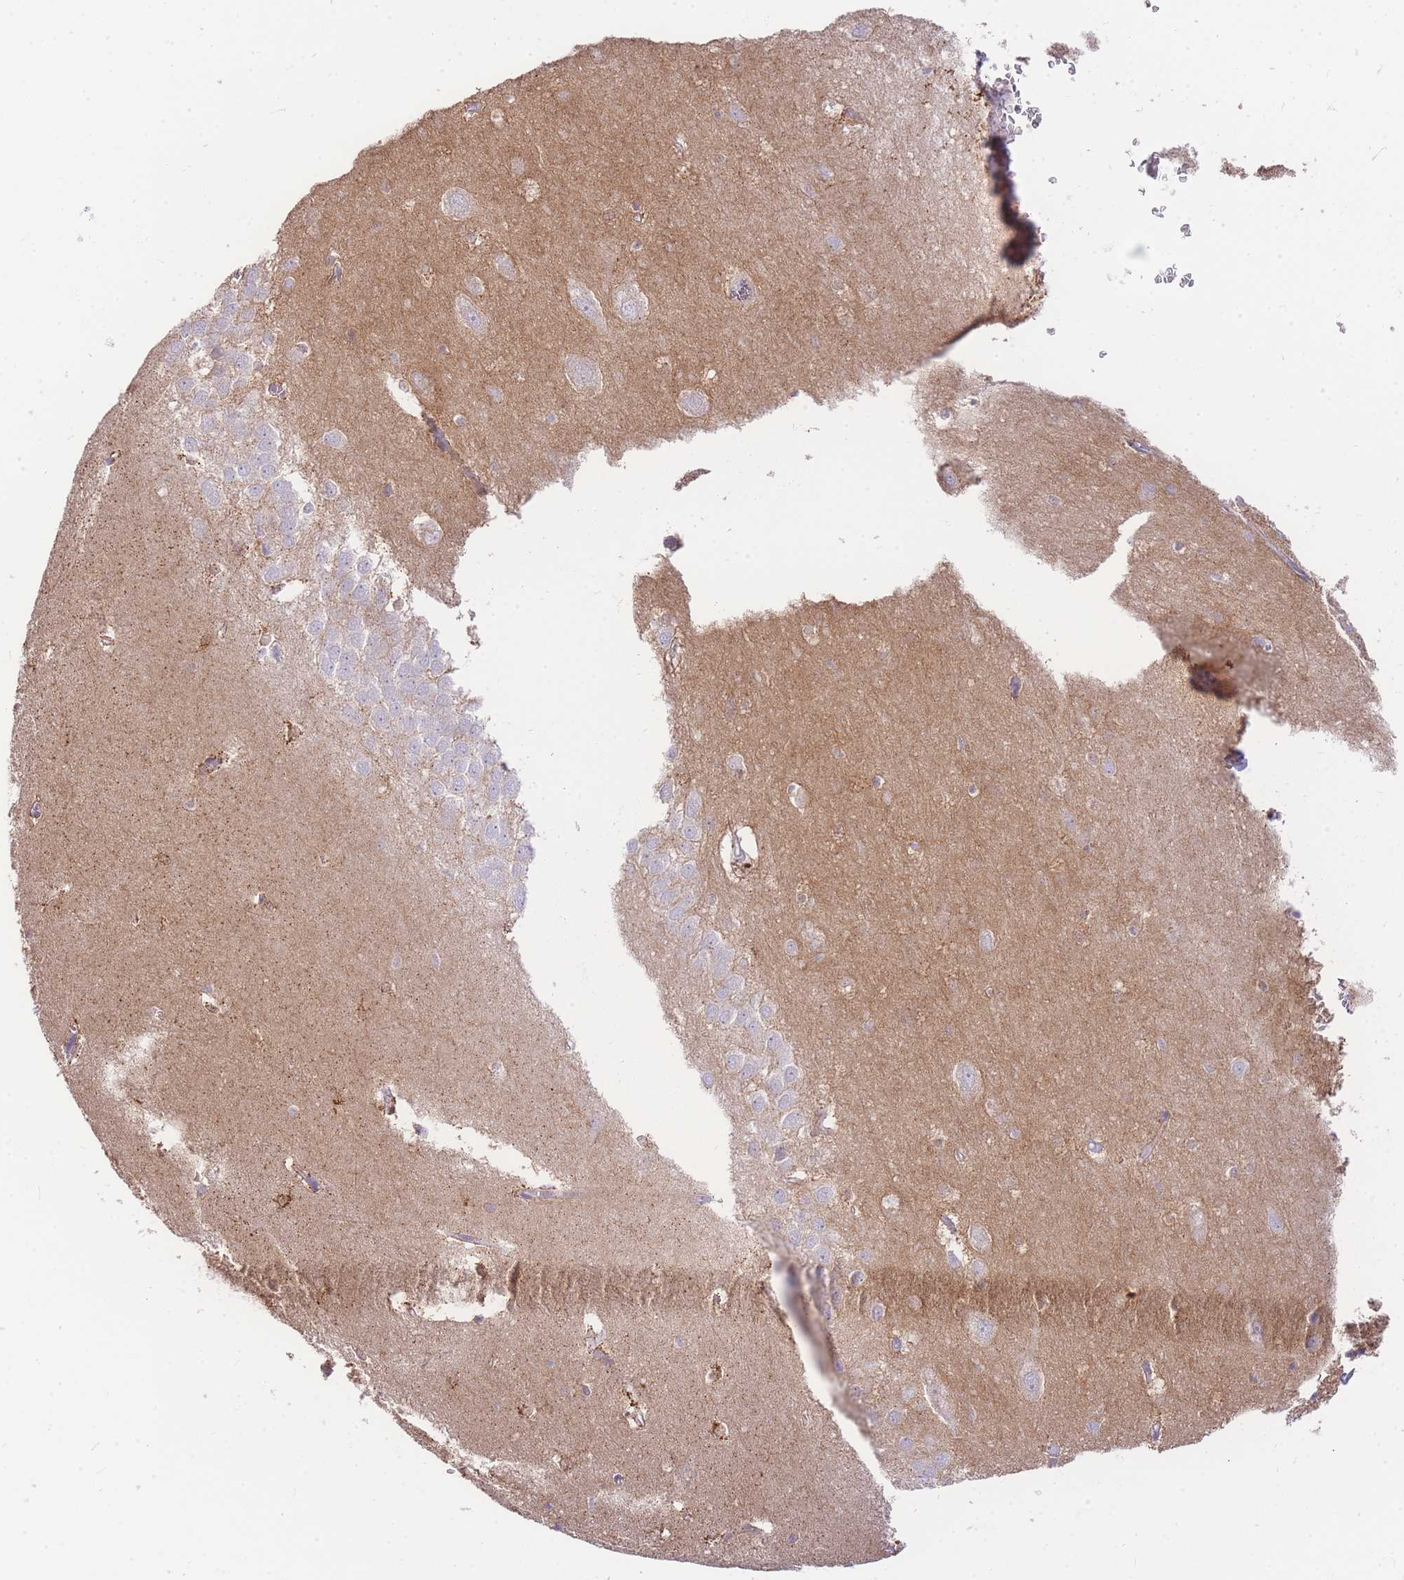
{"staining": {"intensity": "negative", "quantity": "none", "location": "none"}, "tissue": "hippocampus", "cell_type": "Glial cells", "image_type": "normal", "snomed": [{"axis": "morphology", "description": "Normal tissue, NOS"}, {"axis": "topography", "description": "Hippocampus"}], "caption": "Micrograph shows no protein expression in glial cells of unremarkable hippocampus. (Brightfield microscopy of DAB immunohistochemistry (IHC) at high magnification).", "gene": "C2orf88", "patient": {"sex": "female", "age": 64}}